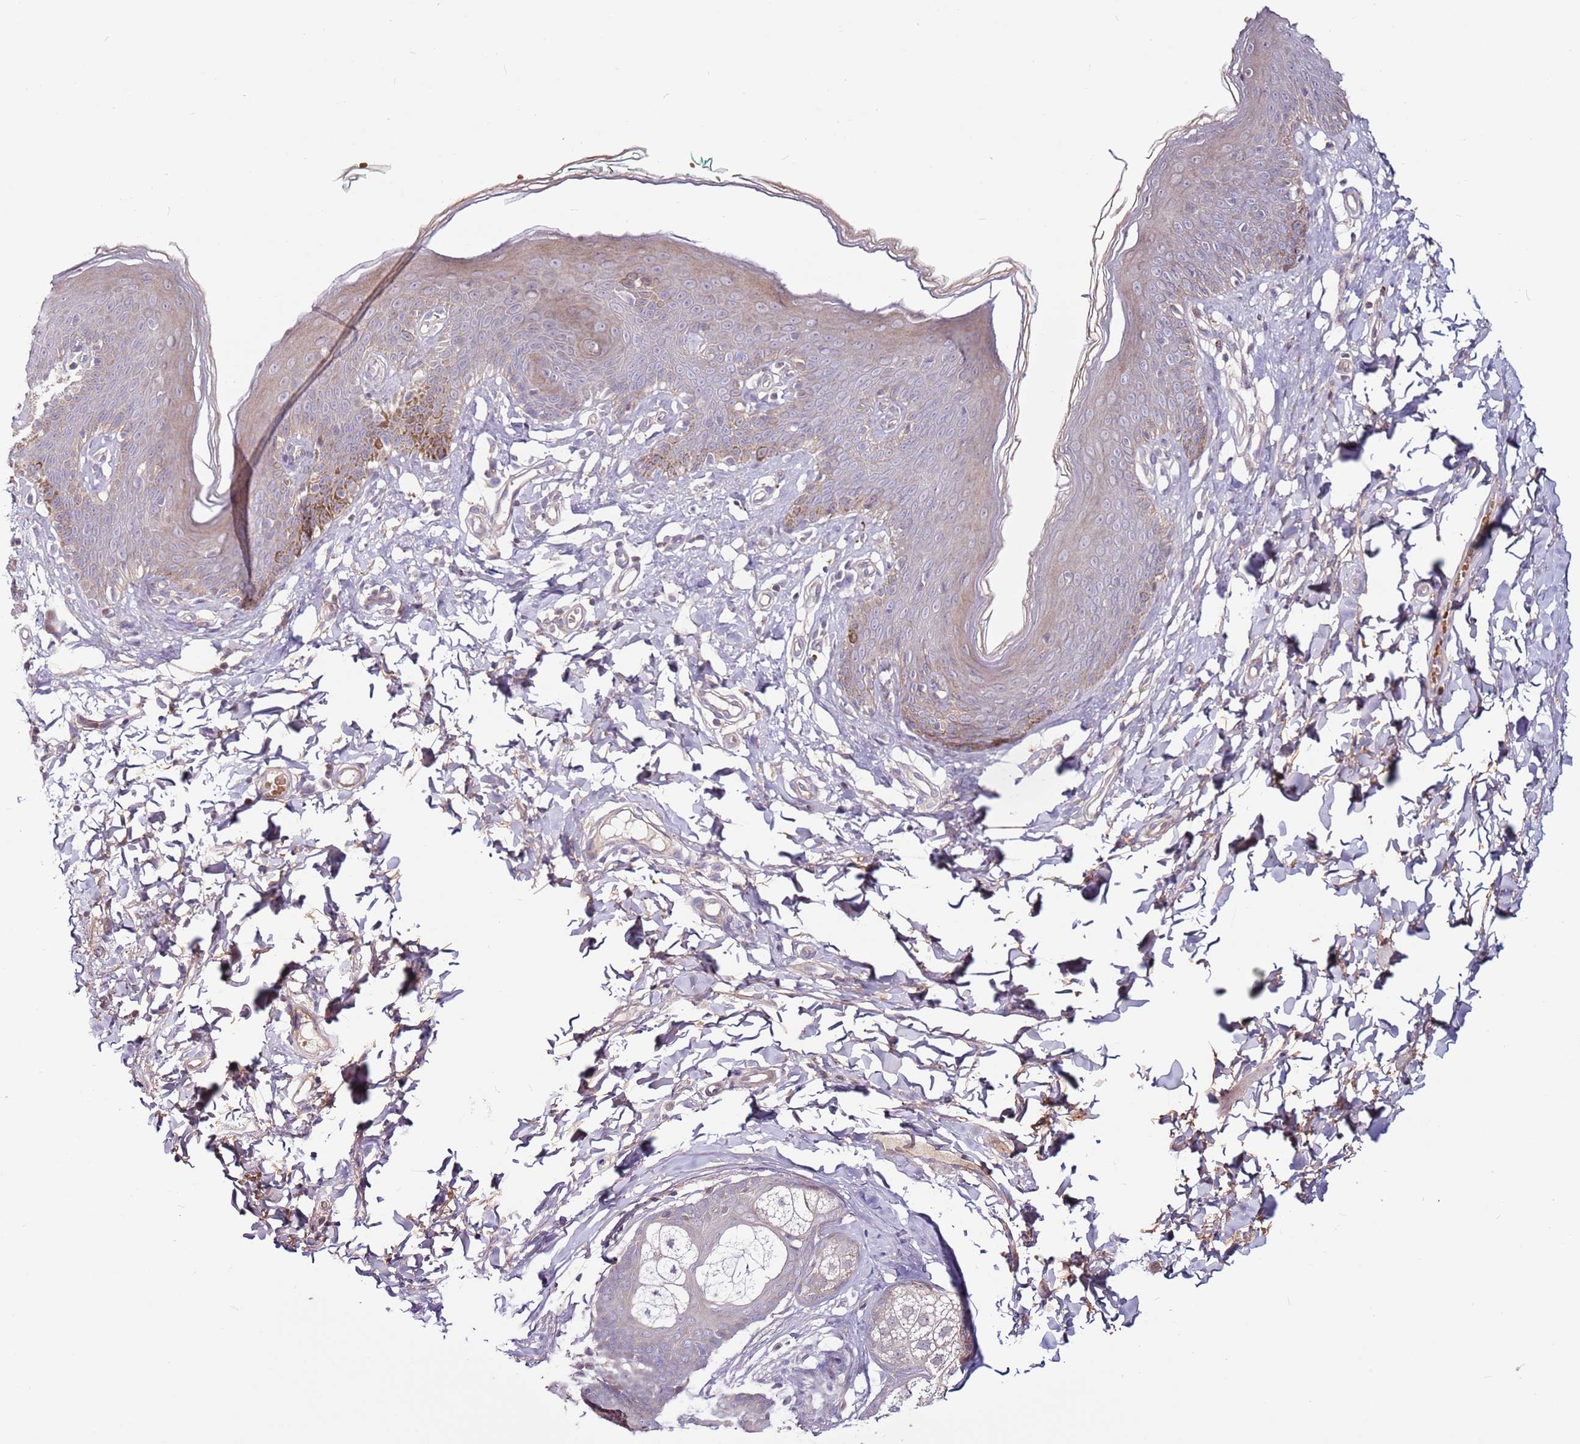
{"staining": {"intensity": "moderate", "quantity": "<25%", "location": "cytoplasmic/membranous,nuclear"}, "tissue": "skin", "cell_type": "Epidermal cells", "image_type": "normal", "snomed": [{"axis": "morphology", "description": "Normal tissue, NOS"}, {"axis": "topography", "description": "Vulva"}], "caption": "The immunohistochemical stain shows moderate cytoplasmic/membranous,nuclear positivity in epidermal cells of unremarkable skin.", "gene": "MTG2", "patient": {"sex": "female", "age": 66}}